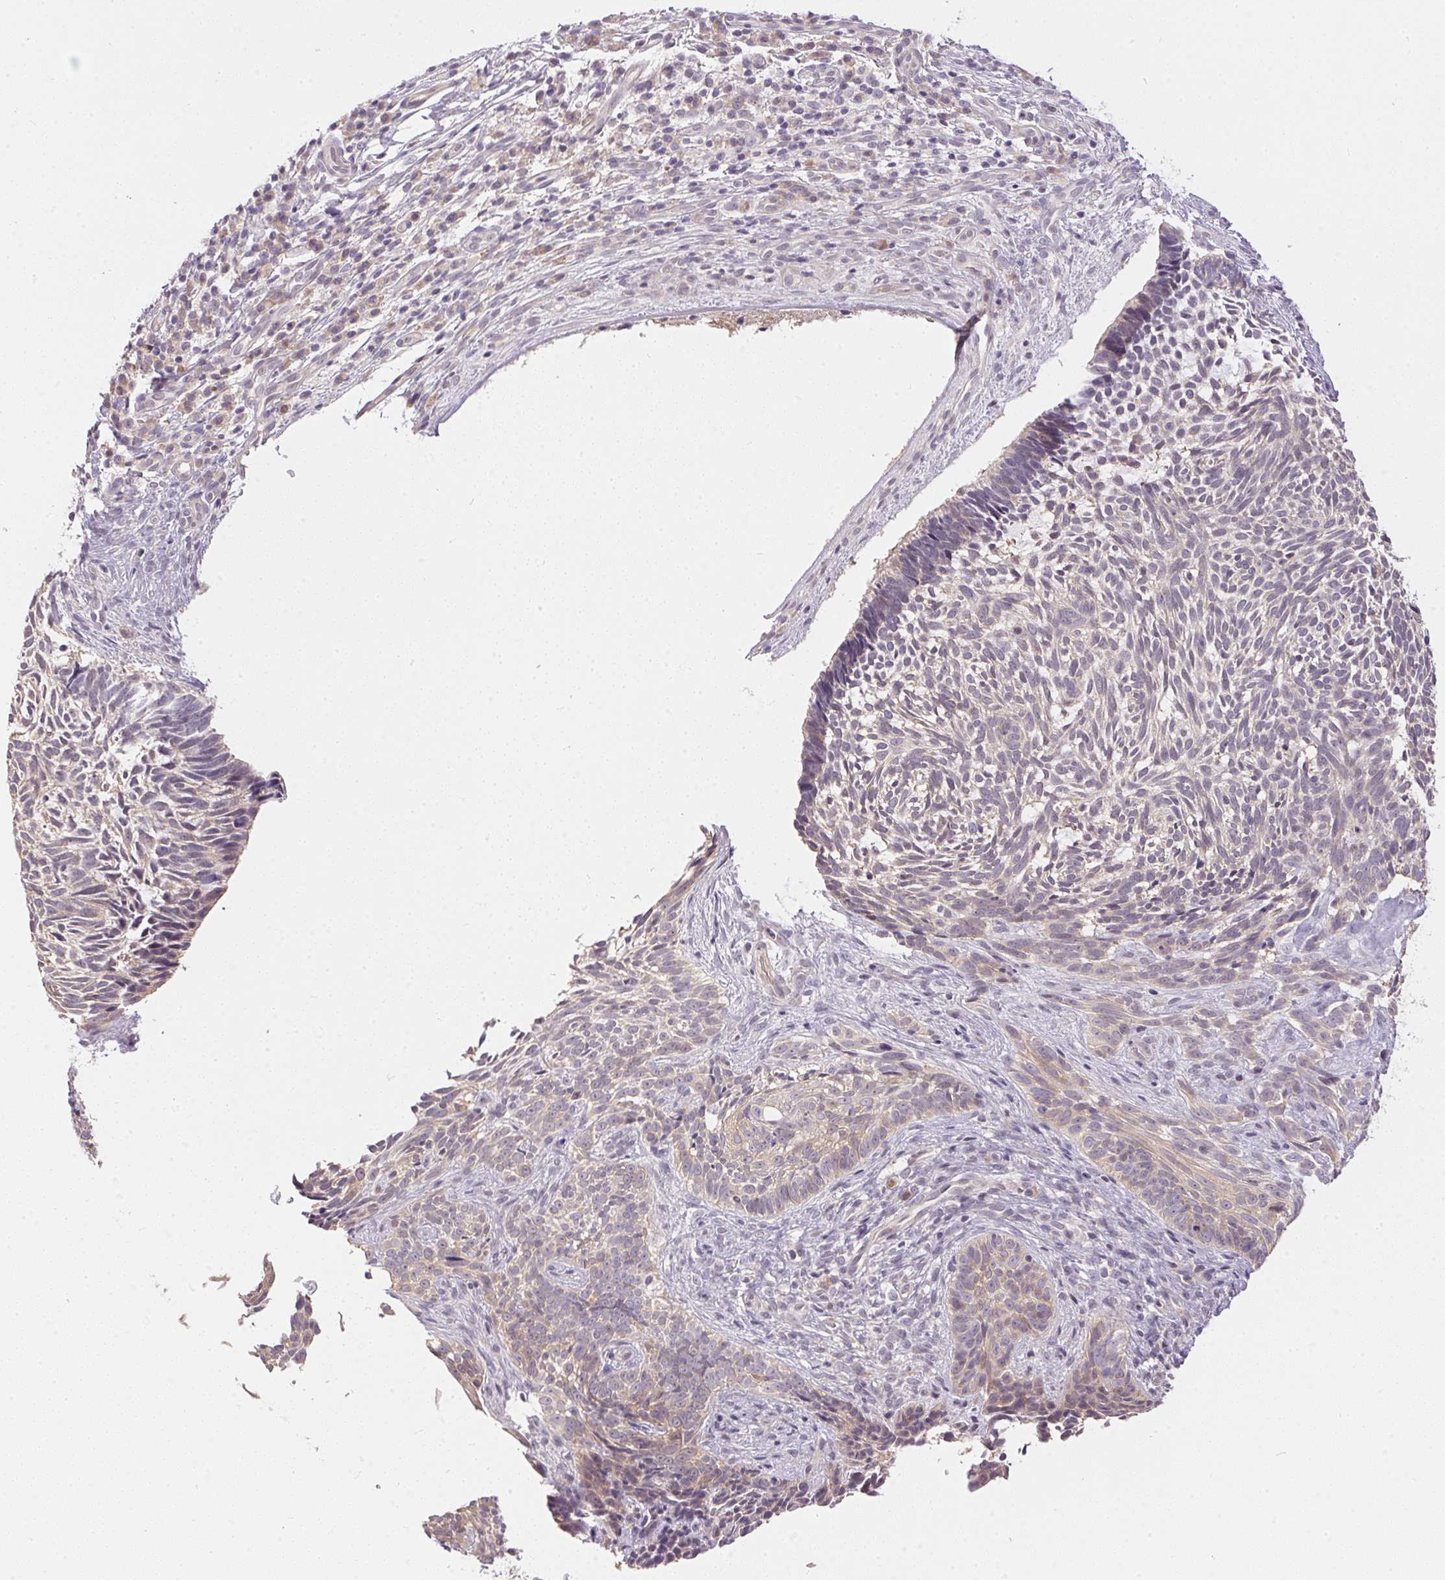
{"staining": {"intensity": "negative", "quantity": "none", "location": "none"}, "tissue": "skin cancer", "cell_type": "Tumor cells", "image_type": "cancer", "snomed": [{"axis": "morphology", "description": "Basal cell carcinoma"}, {"axis": "topography", "description": "Skin"}], "caption": "IHC photomicrograph of neoplastic tissue: skin cancer (basal cell carcinoma) stained with DAB demonstrates no significant protein staining in tumor cells.", "gene": "TTC23L", "patient": {"sex": "male", "age": 65}}